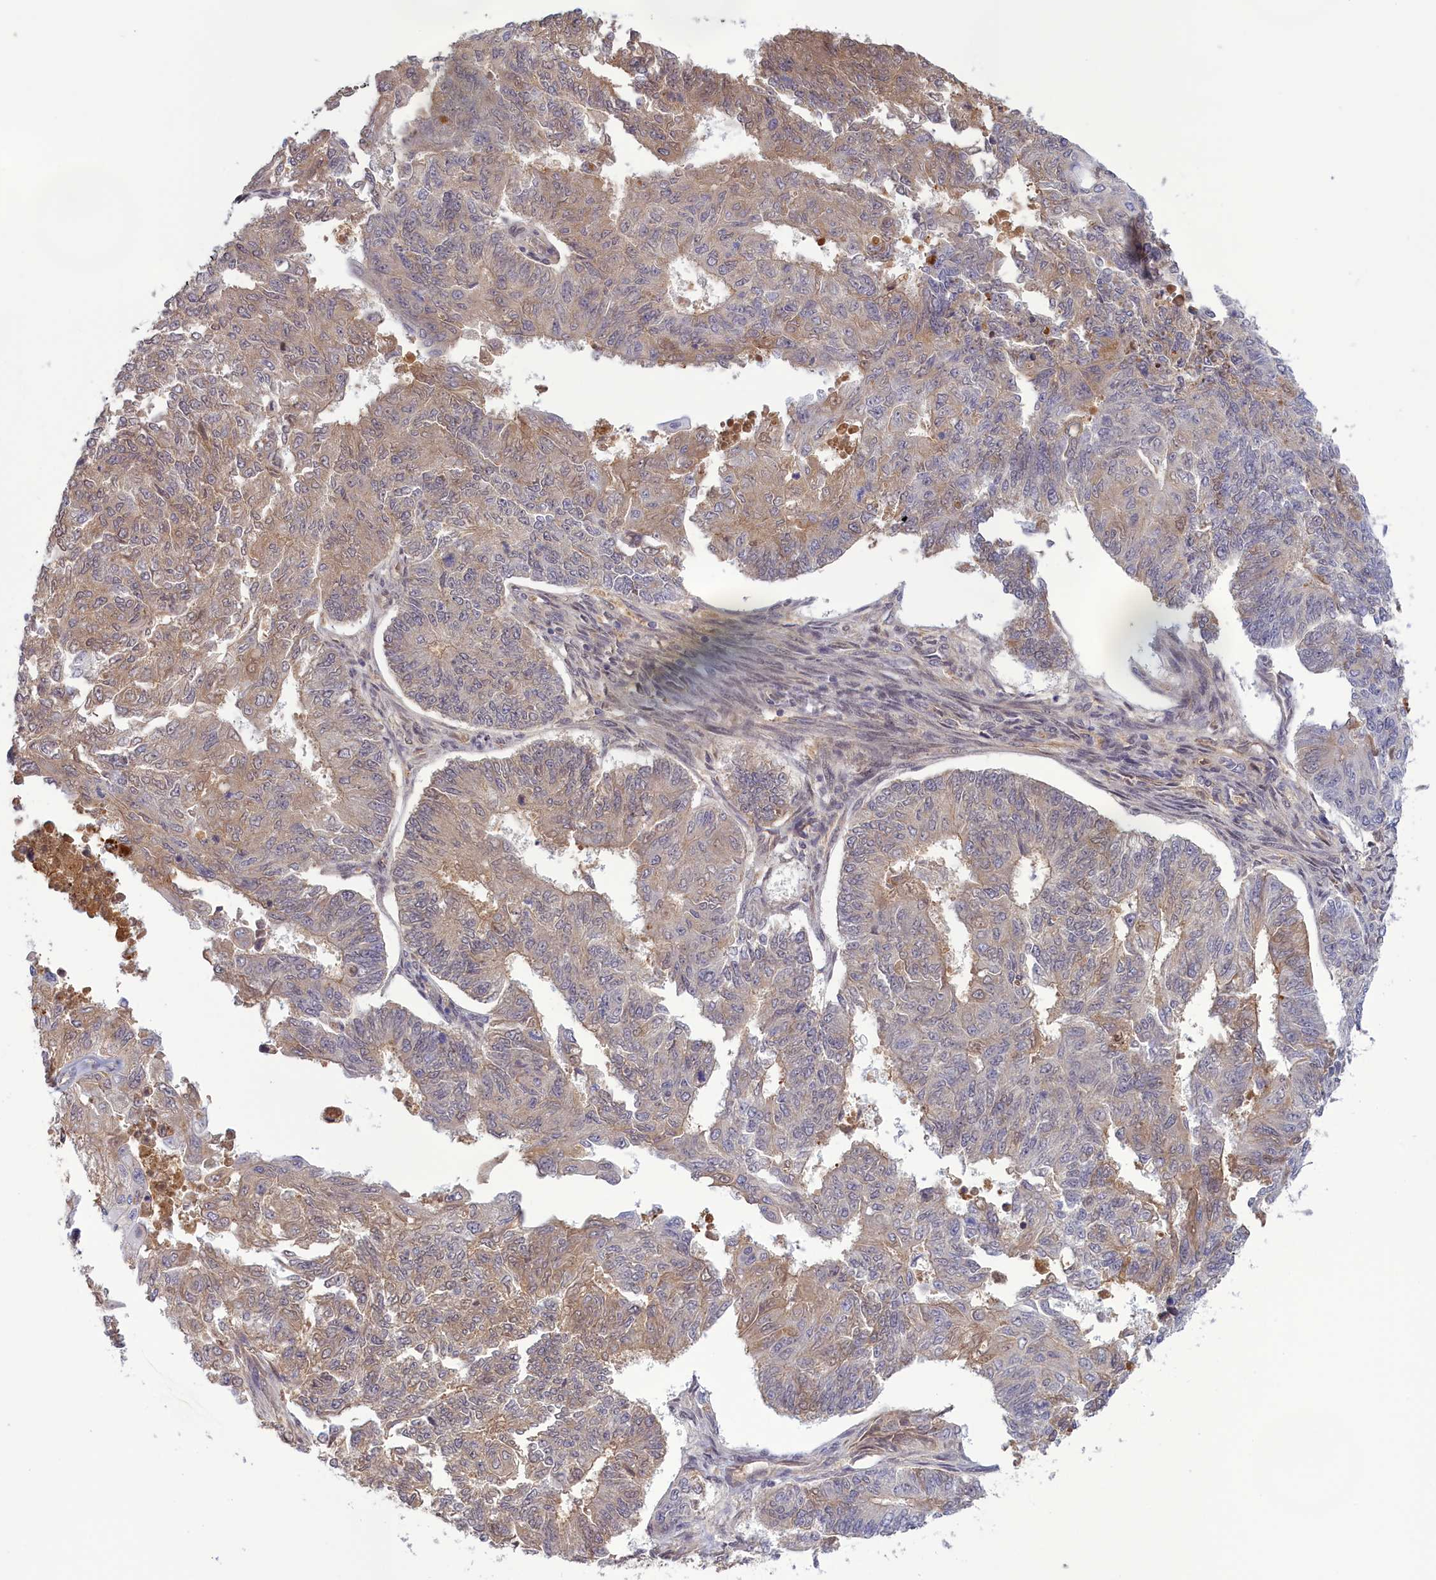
{"staining": {"intensity": "weak", "quantity": "25%-75%", "location": "cytoplasmic/membranous"}, "tissue": "endometrial cancer", "cell_type": "Tumor cells", "image_type": "cancer", "snomed": [{"axis": "morphology", "description": "Adenocarcinoma, NOS"}, {"axis": "topography", "description": "Endometrium"}], "caption": "This is an image of immunohistochemistry (IHC) staining of endometrial cancer, which shows weak staining in the cytoplasmic/membranous of tumor cells.", "gene": "RRAD", "patient": {"sex": "female", "age": 32}}